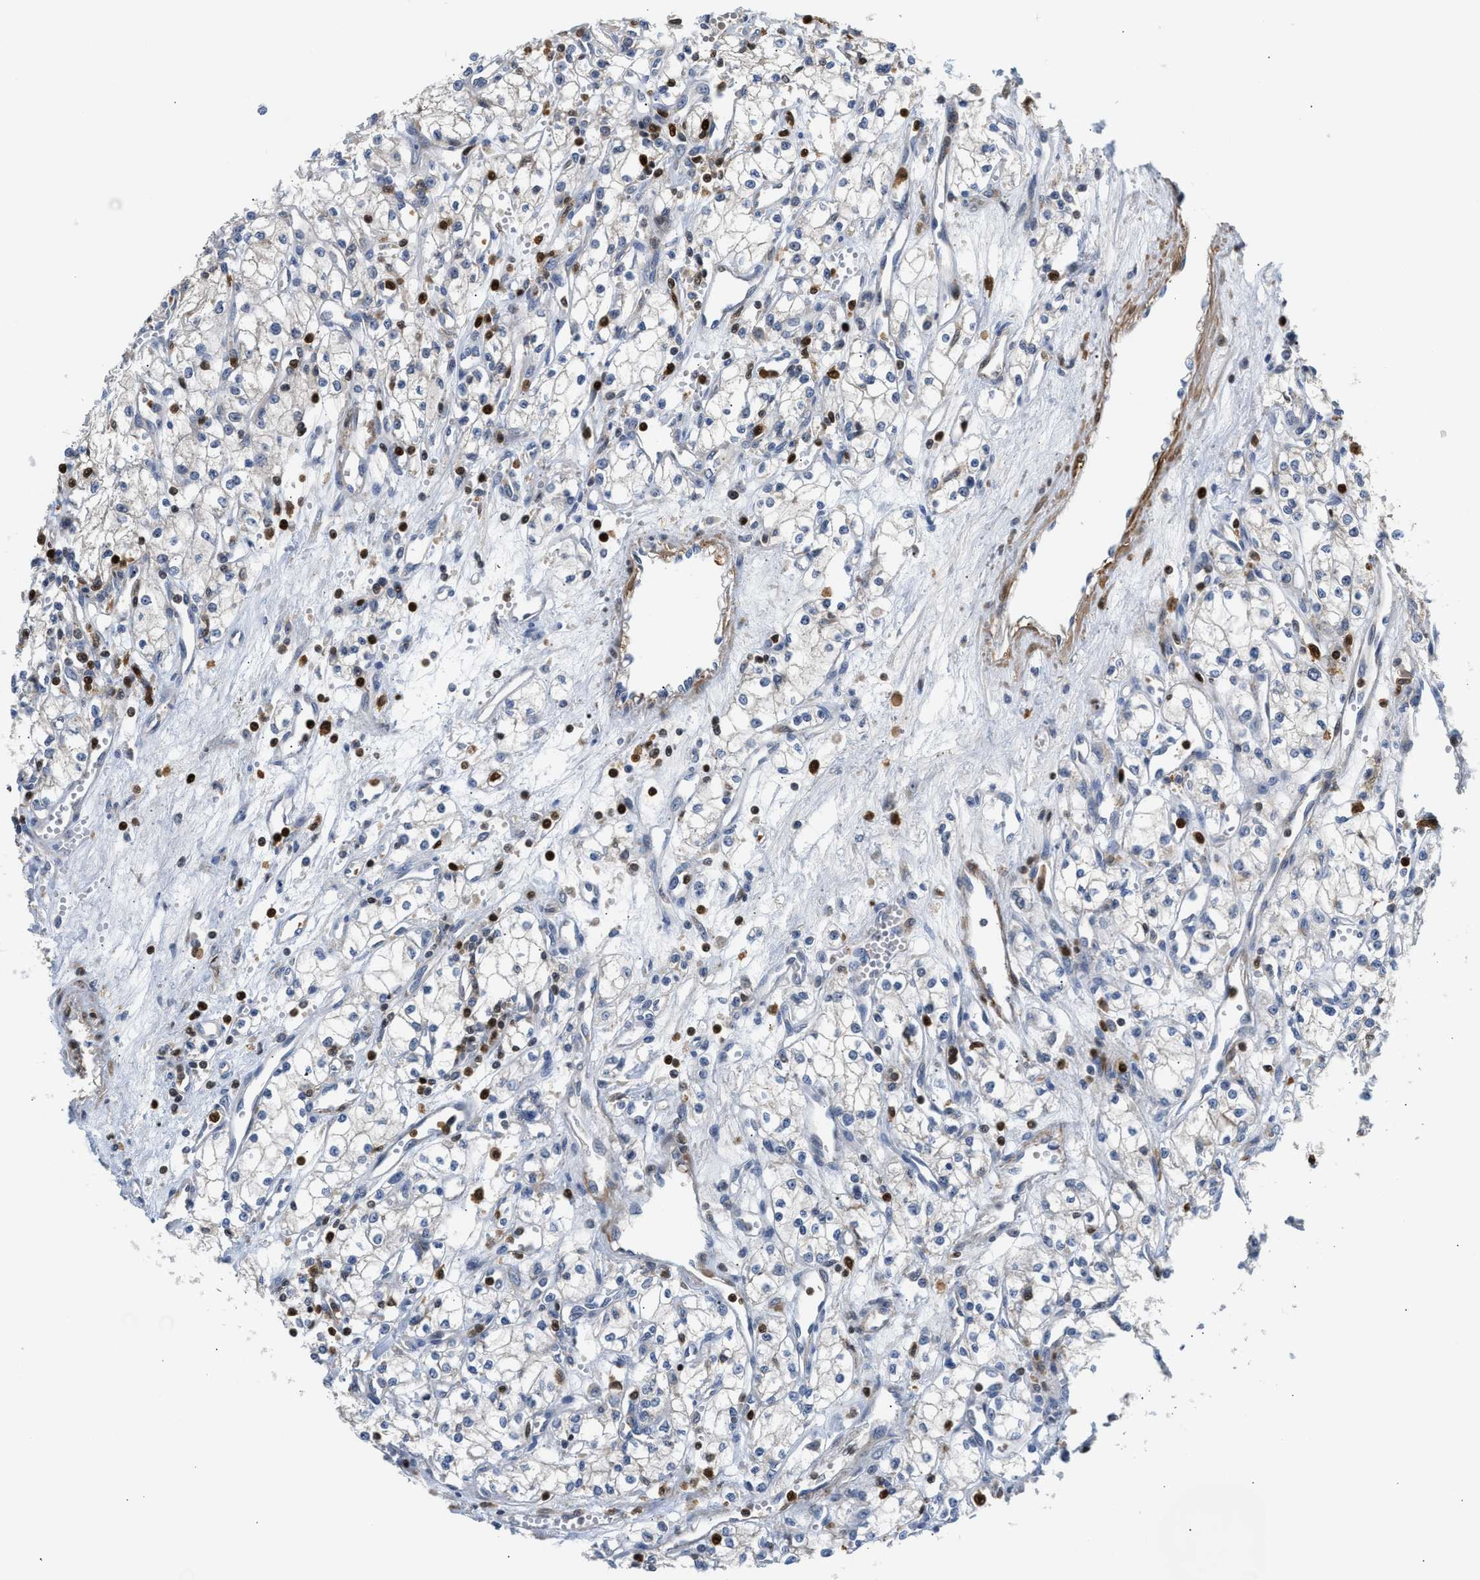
{"staining": {"intensity": "negative", "quantity": "none", "location": "none"}, "tissue": "renal cancer", "cell_type": "Tumor cells", "image_type": "cancer", "snomed": [{"axis": "morphology", "description": "Adenocarcinoma, NOS"}, {"axis": "topography", "description": "Kidney"}], "caption": "Immunohistochemistry image of neoplastic tissue: renal cancer stained with DAB displays no significant protein expression in tumor cells.", "gene": "SLIT2", "patient": {"sex": "male", "age": 59}}